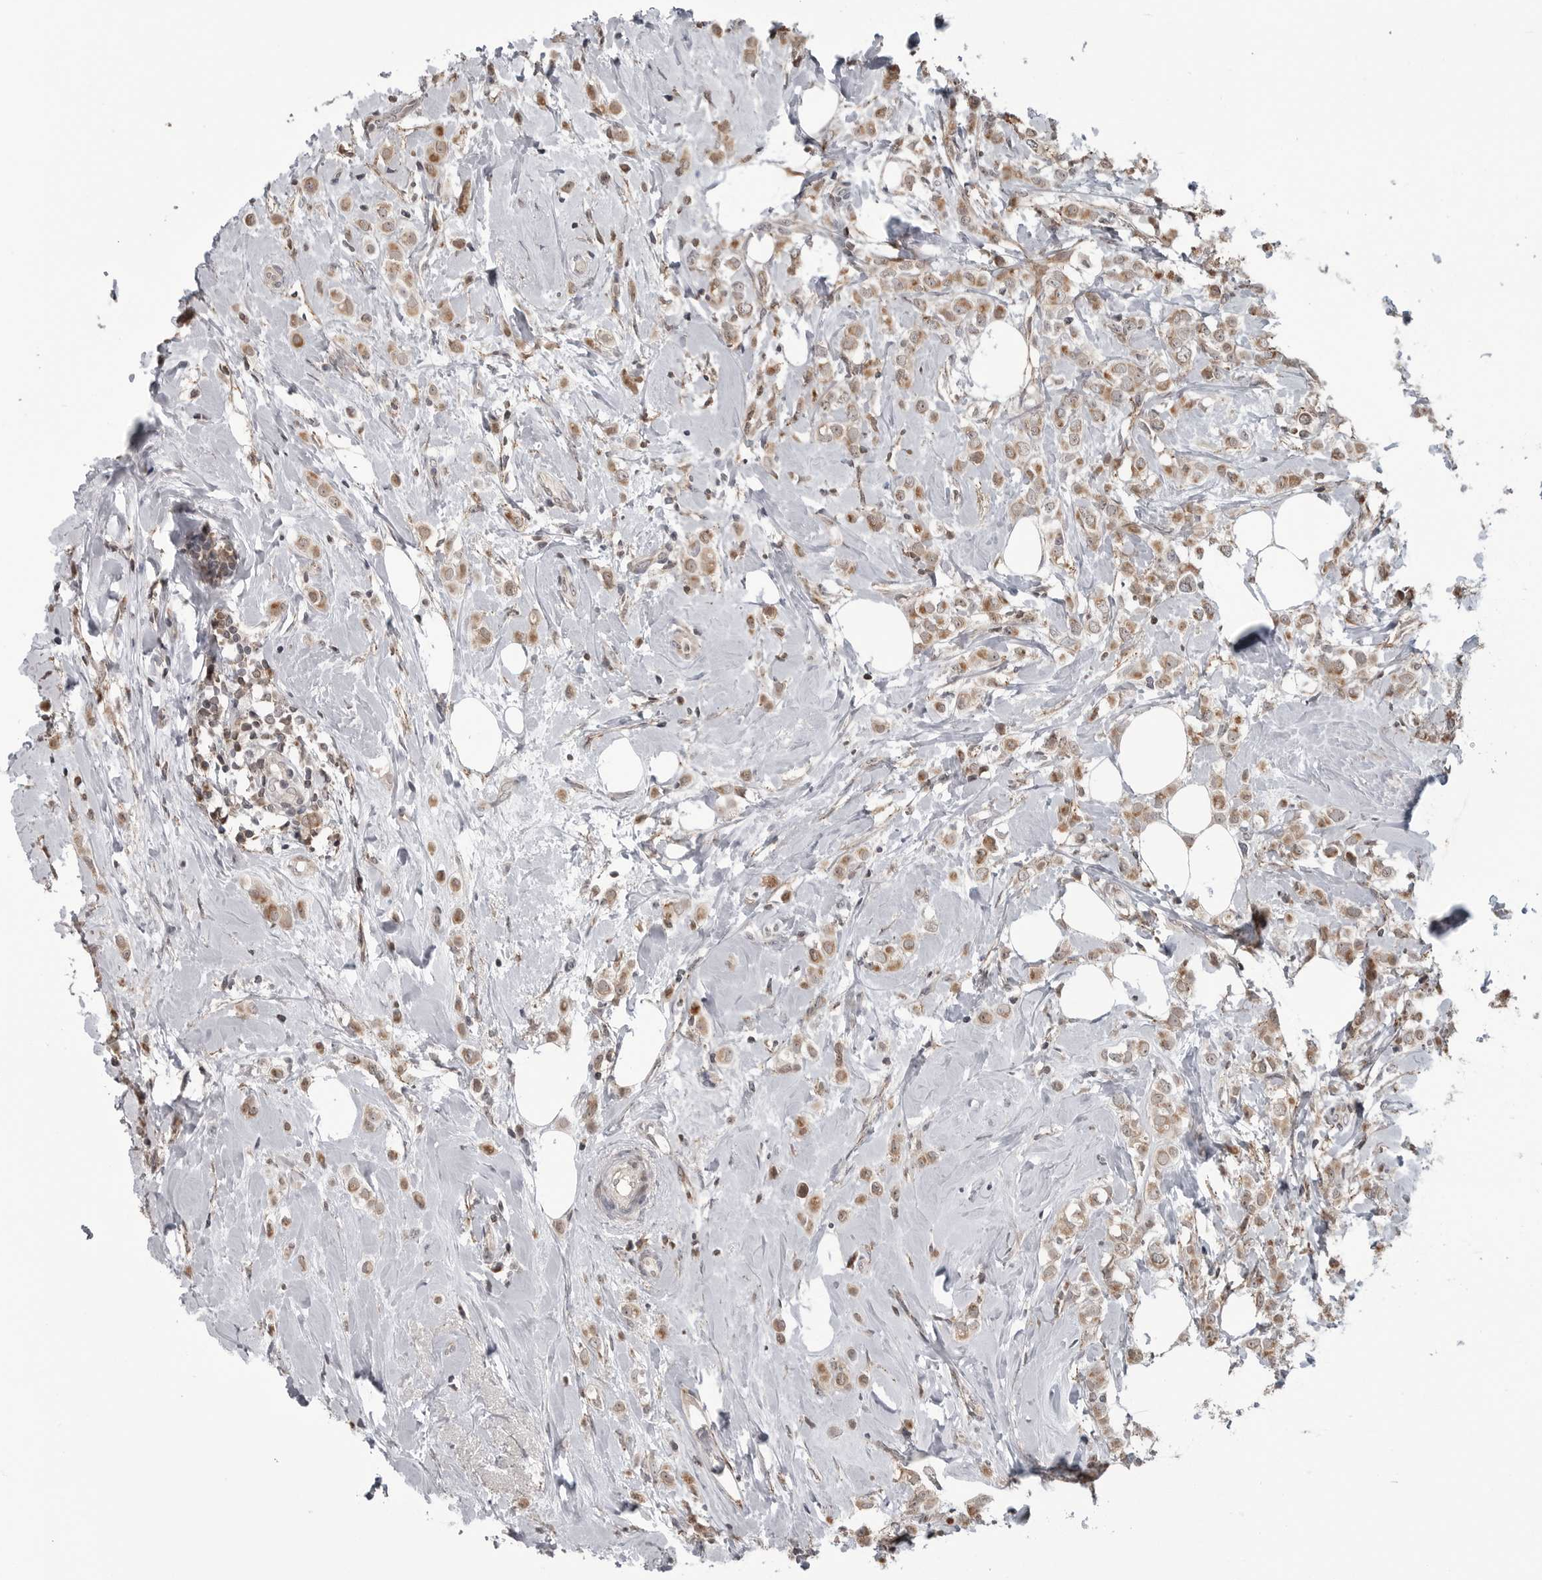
{"staining": {"intensity": "moderate", "quantity": ">75%", "location": "cytoplasmic/membranous"}, "tissue": "breast cancer", "cell_type": "Tumor cells", "image_type": "cancer", "snomed": [{"axis": "morphology", "description": "Lobular carcinoma"}, {"axis": "topography", "description": "Breast"}], "caption": "An image showing moderate cytoplasmic/membranous expression in approximately >75% of tumor cells in lobular carcinoma (breast), as visualized by brown immunohistochemical staining.", "gene": "FAAP100", "patient": {"sex": "female", "age": 47}}